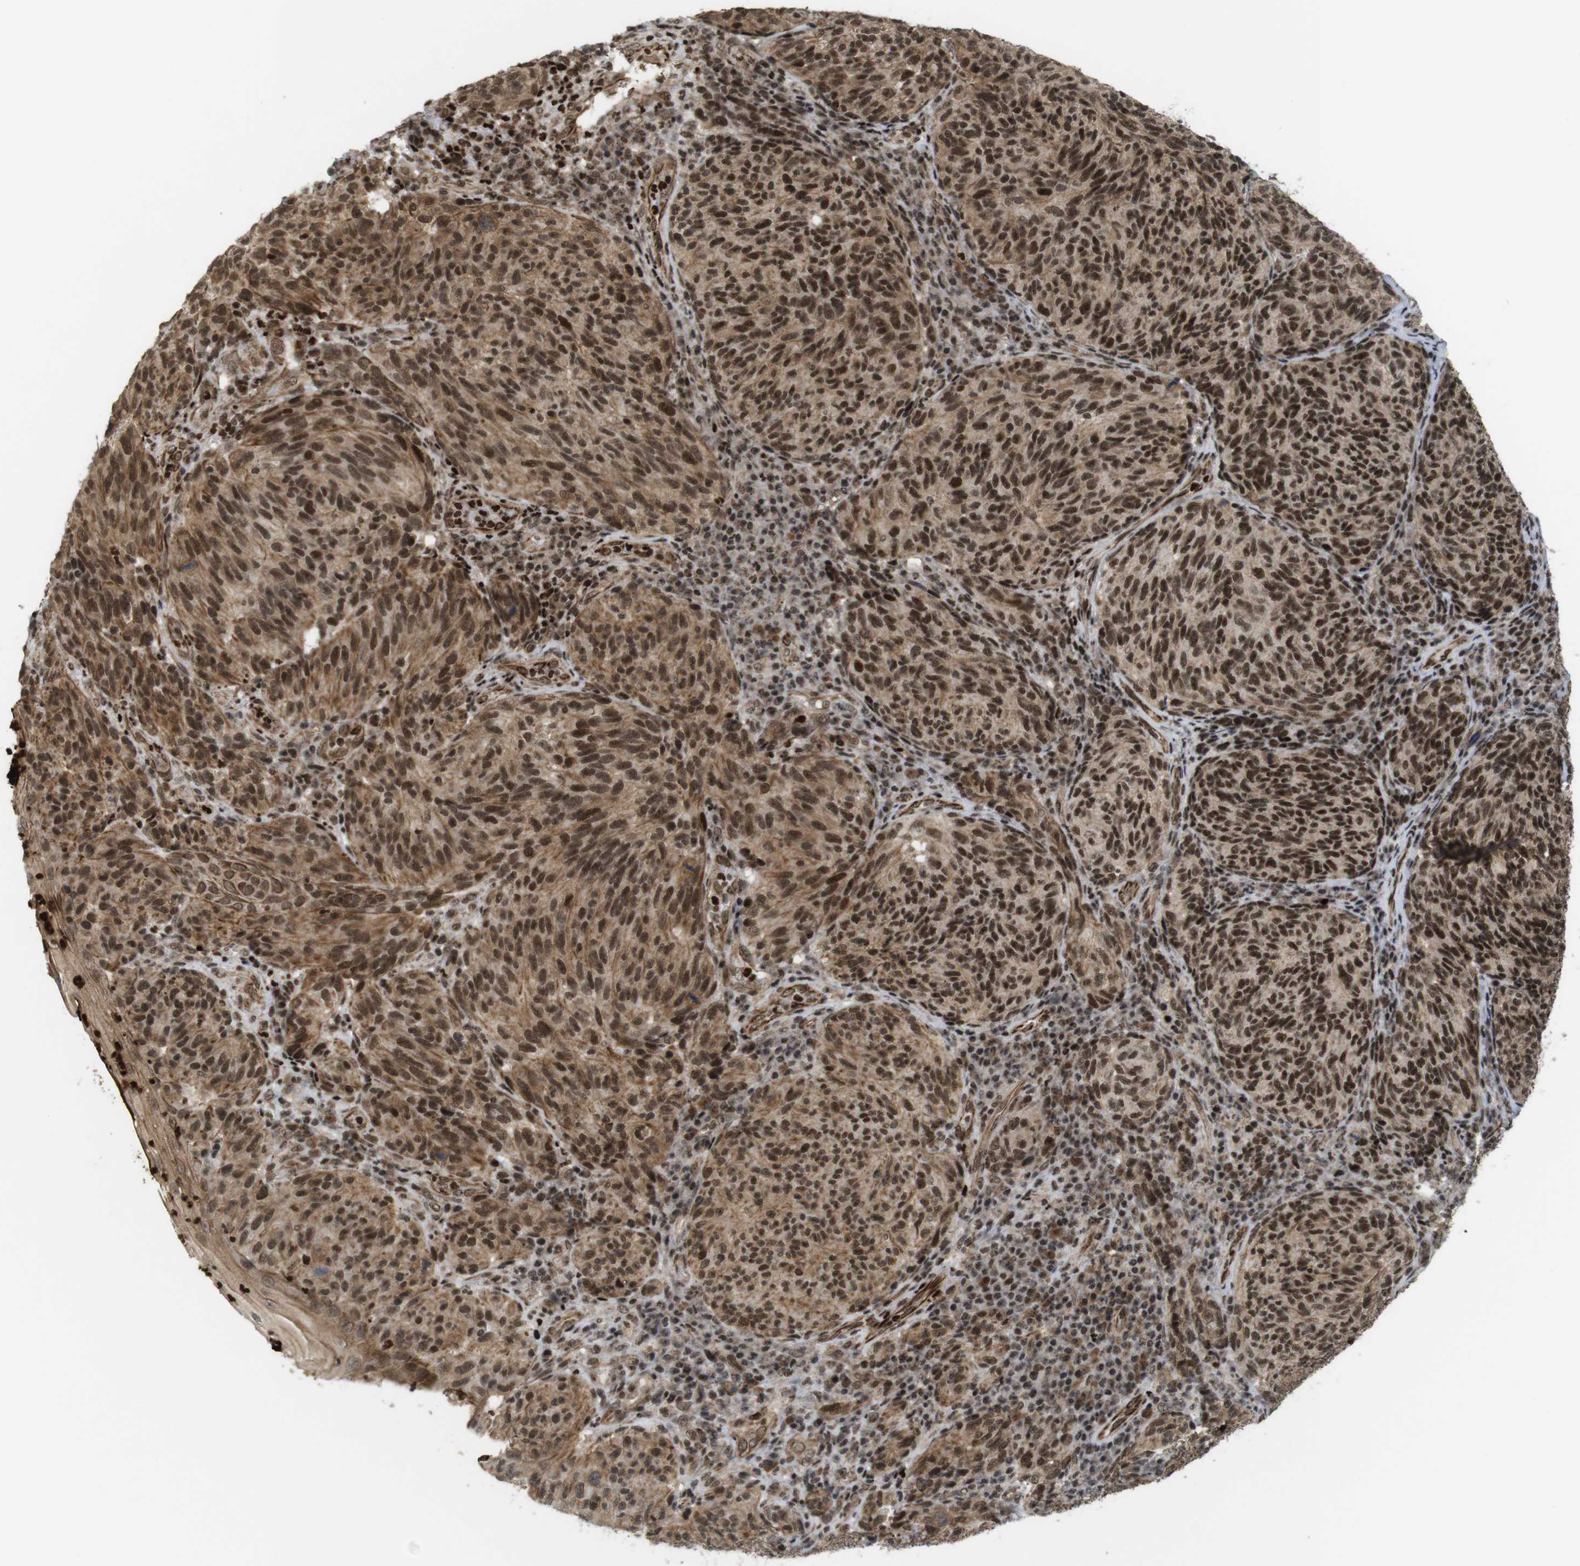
{"staining": {"intensity": "strong", "quantity": ">75%", "location": "cytoplasmic/membranous,nuclear"}, "tissue": "melanoma", "cell_type": "Tumor cells", "image_type": "cancer", "snomed": [{"axis": "morphology", "description": "Malignant melanoma, NOS"}, {"axis": "topography", "description": "Skin"}], "caption": "The histopathology image shows staining of melanoma, revealing strong cytoplasmic/membranous and nuclear protein positivity (brown color) within tumor cells.", "gene": "SP2", "patient": {"sex": "female", "age": 73}}